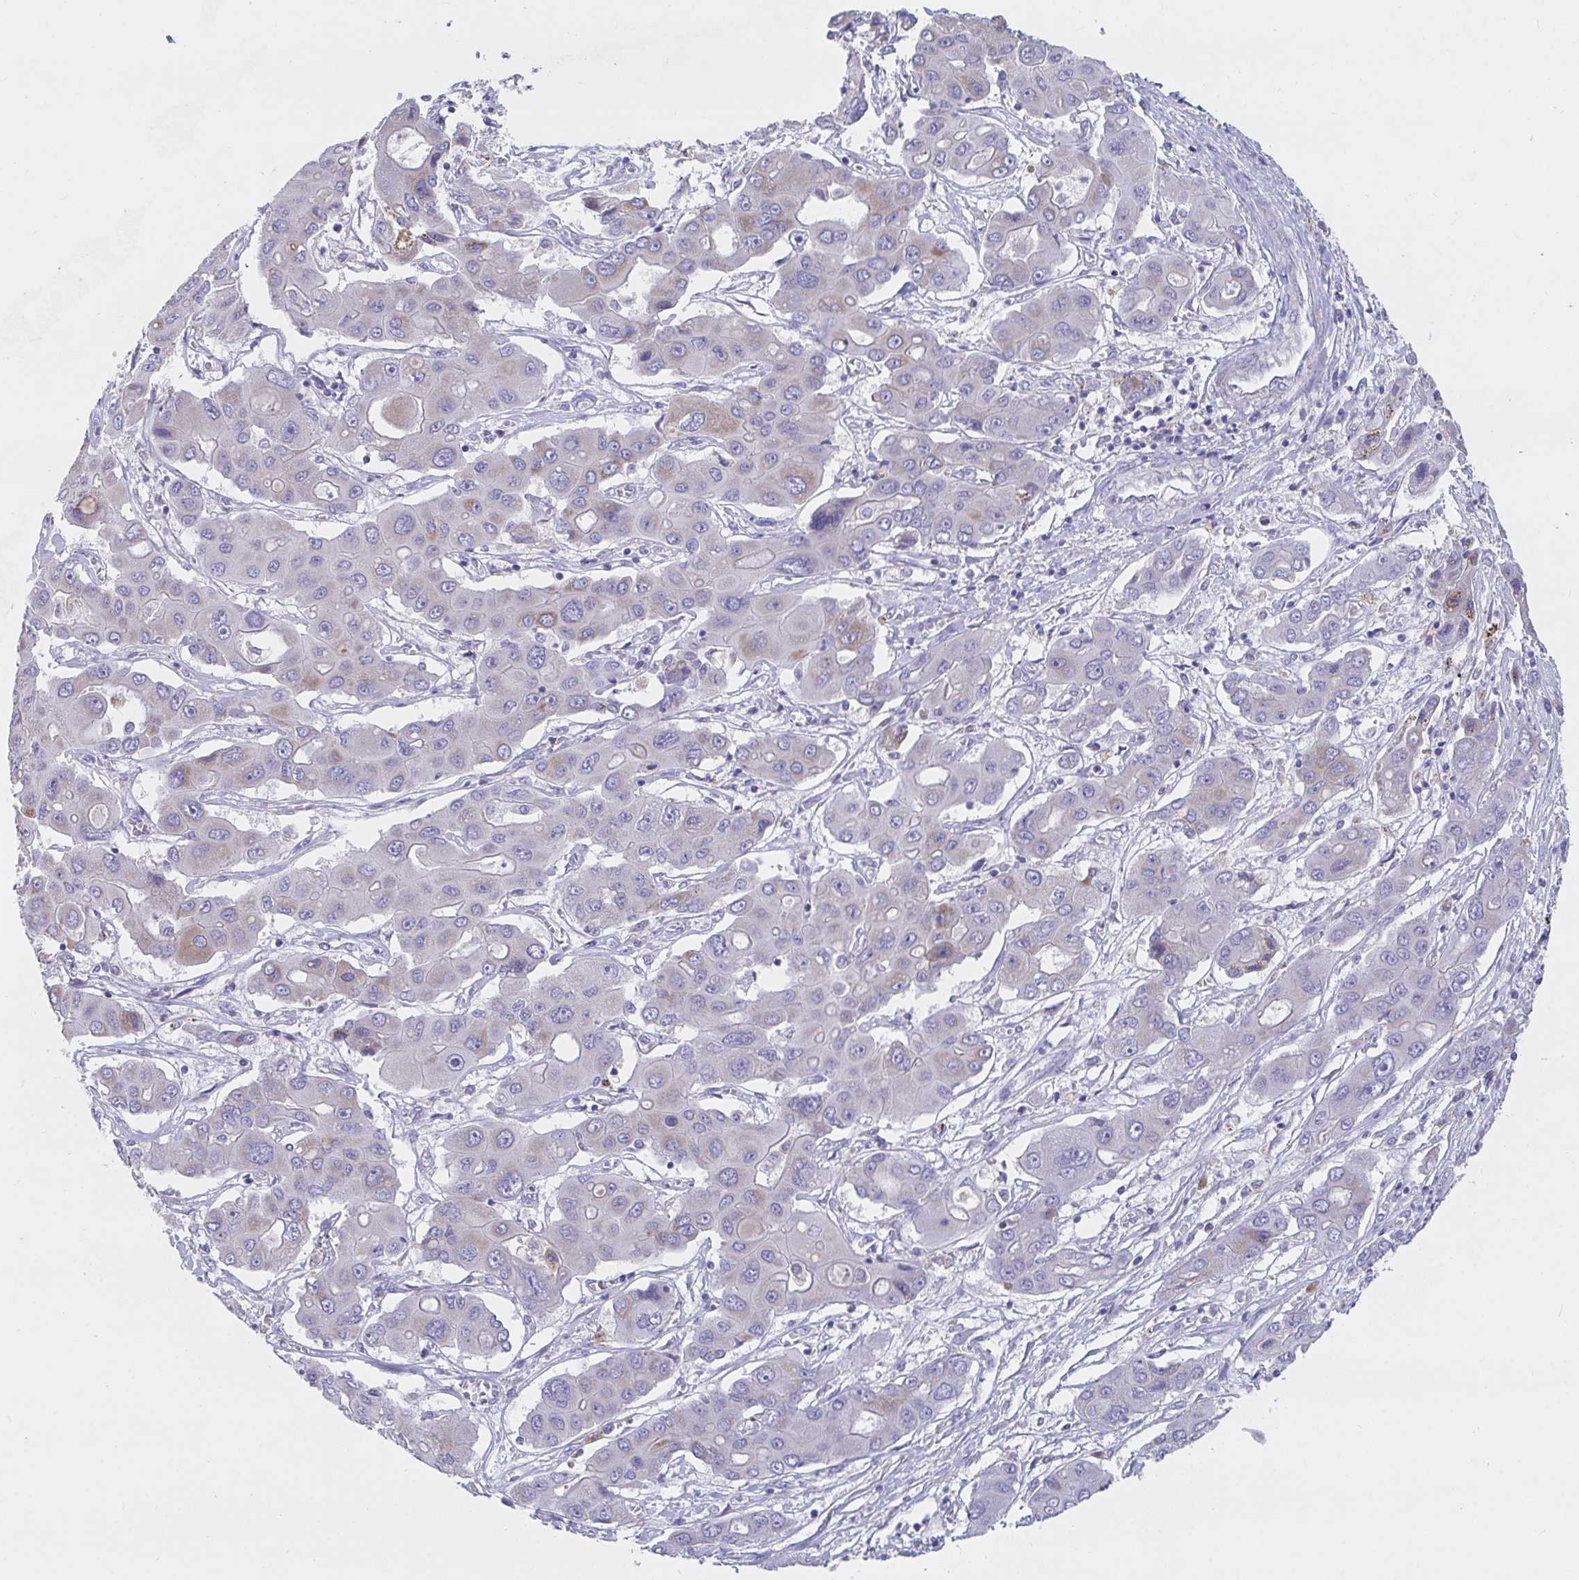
{"staining": {"intensity": "weak", "quantity": "25%-75%", "location": "cytoplasmic/membranous"}, "tissue": "liver cancer", "cell_type": "Tumor cells", "image_type": "cancer", "snomed": [{"axis": "morphology", "description": "Cholangiocarcinoma"}, {"axis": "topography", "description": "Liver"}], "caption": "Human liver cholangiocarcinoma stained with a brown dye reveals weak cytoplasmic/membranous positive staining in approximately 25%-75% of tumor cells.", "gene": "ZNF561", "patient": {"sex": "male", "age": 67}}